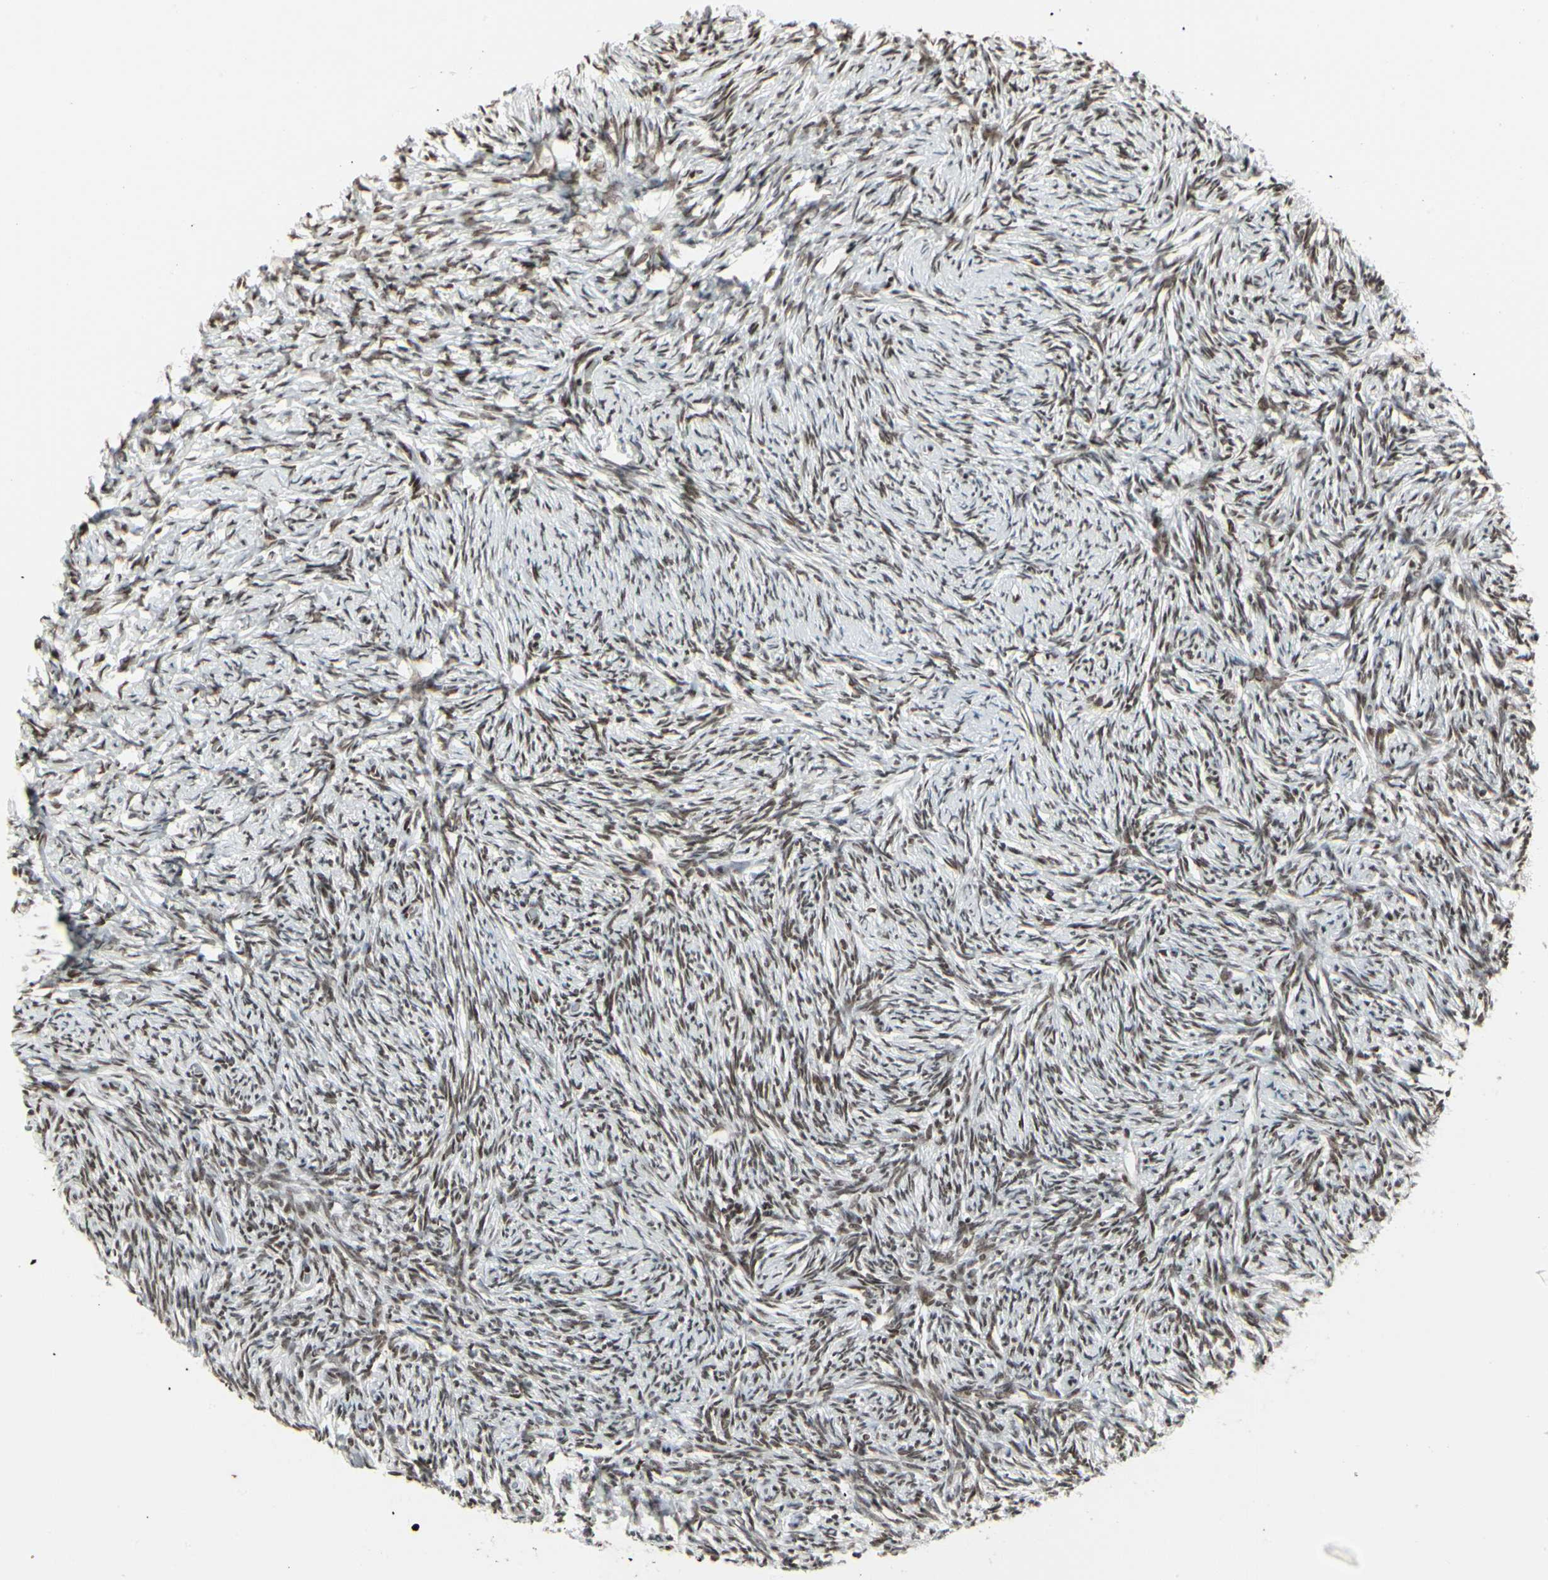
{"staining": {"intensity": "strong", "quantity": ">75%", "location": "nuclear"}, "tissue": "ovary", "cell_type": "Ovarian stroma cells", "image_type": "normal", "snomed": [{"axis": "morphology", "description": "Normal tissue, NOS"}, {"axis": "topography", "description": "Ovary"}], "caption": "IHC histopathology image of normal human ovary stained for a protein (brown), which exhibits high levels of strong nuclear positivity in approximately >75% of ovarian stroma cells.", "gene": "HMG20A", "patient": {"sex": "female", "age": 60}}